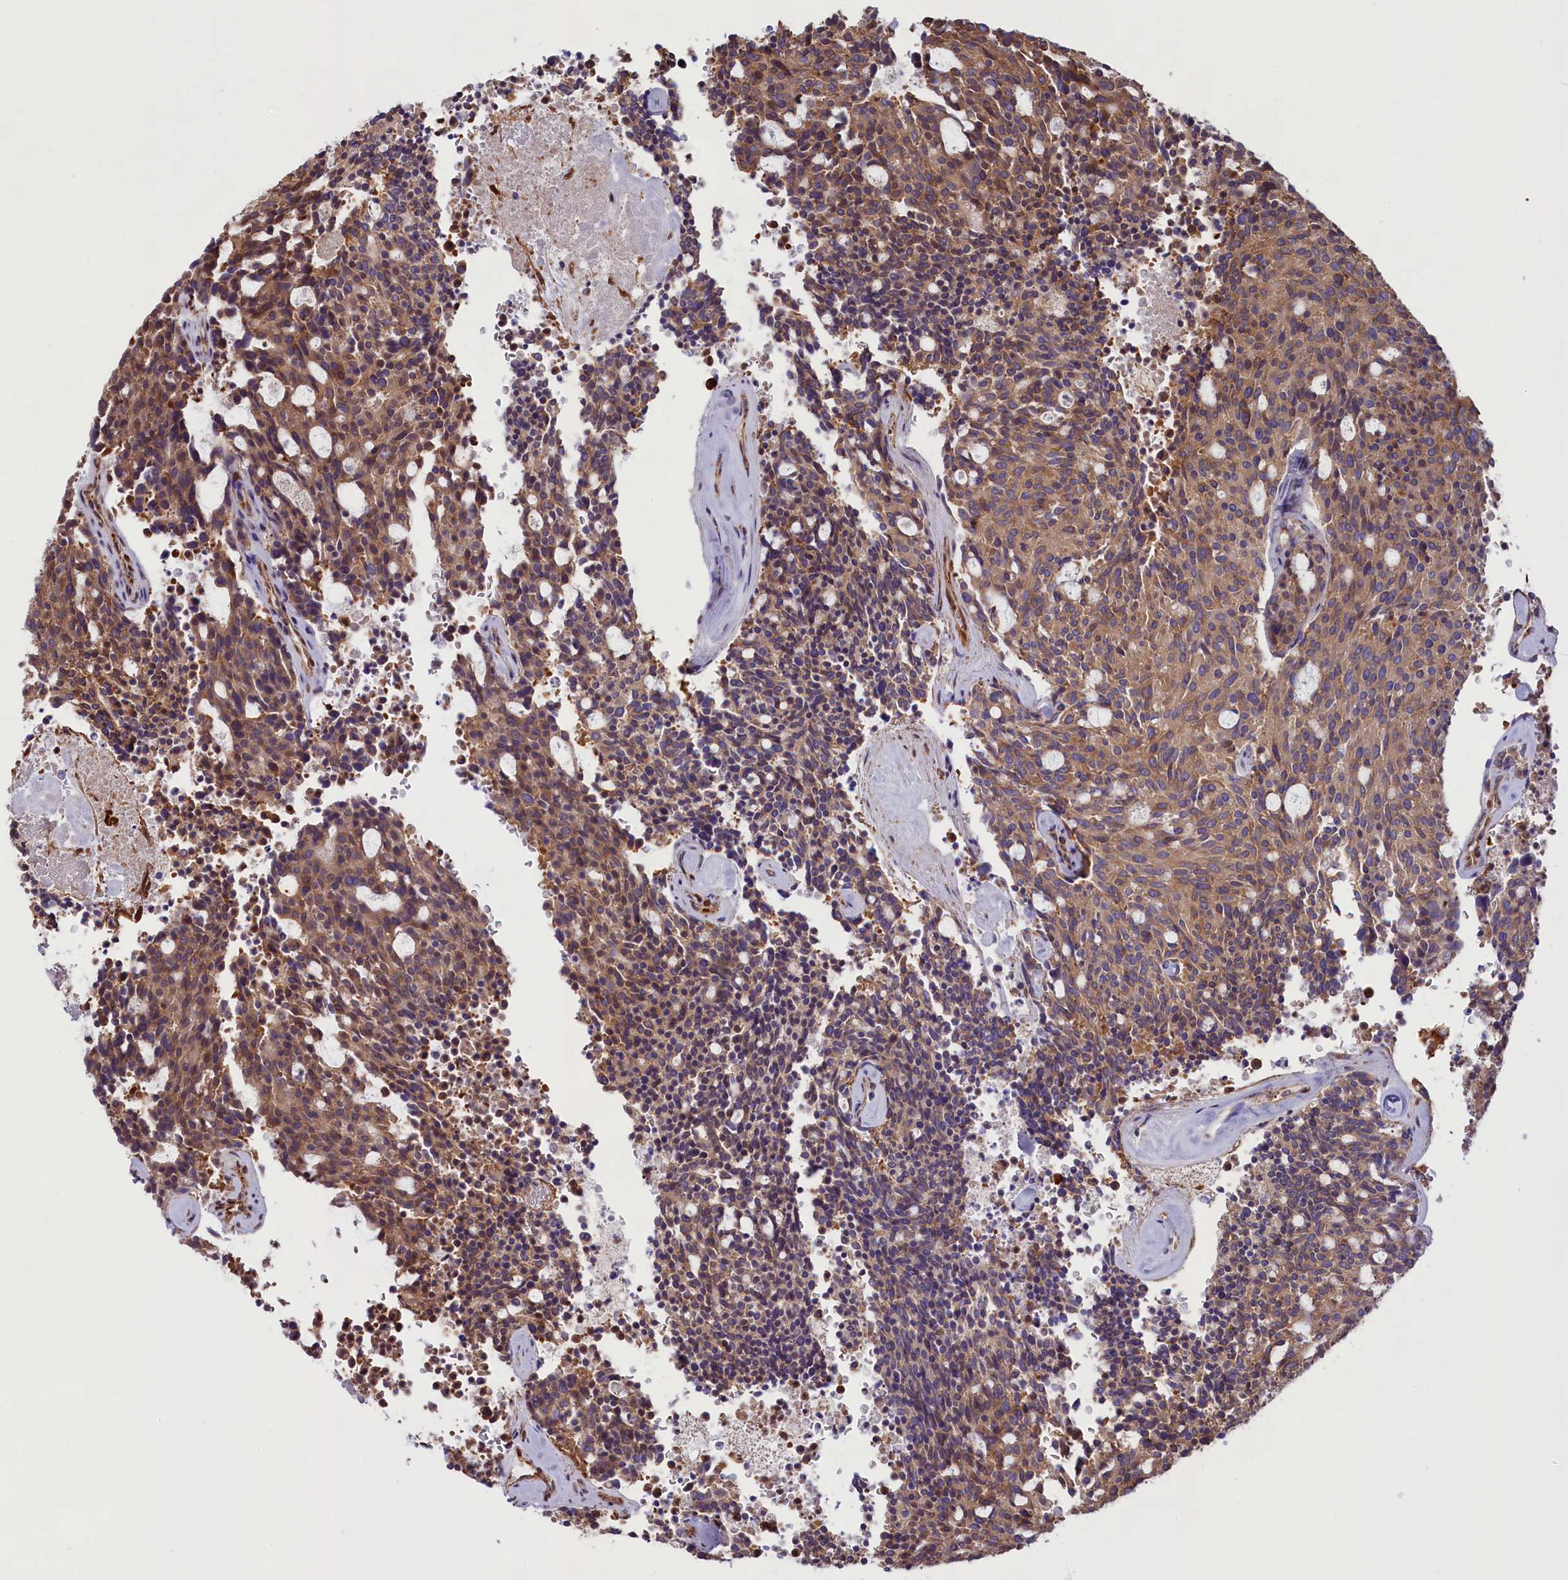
{"staining": {"intensity": "moderate", "quantity": ">75%", "location": "cytoplasmic/membranous"}, "tissue": "carcinoid", "cell_type": "Tumor cells", "image_type": "cancer", "snomed": [{"axis": "morphology", "description": "Carcinoid, malignant, NOS"}, {"axis": "topography", "description": "Pancreas"}], "caption": "Protein staining exhibits moderate cytoplasmic/membranous staining in approximately >75% of tumor cells in malignant carcinoid.", "gene": "GYS1", "patient": {"sex": "female", "age": 54}}